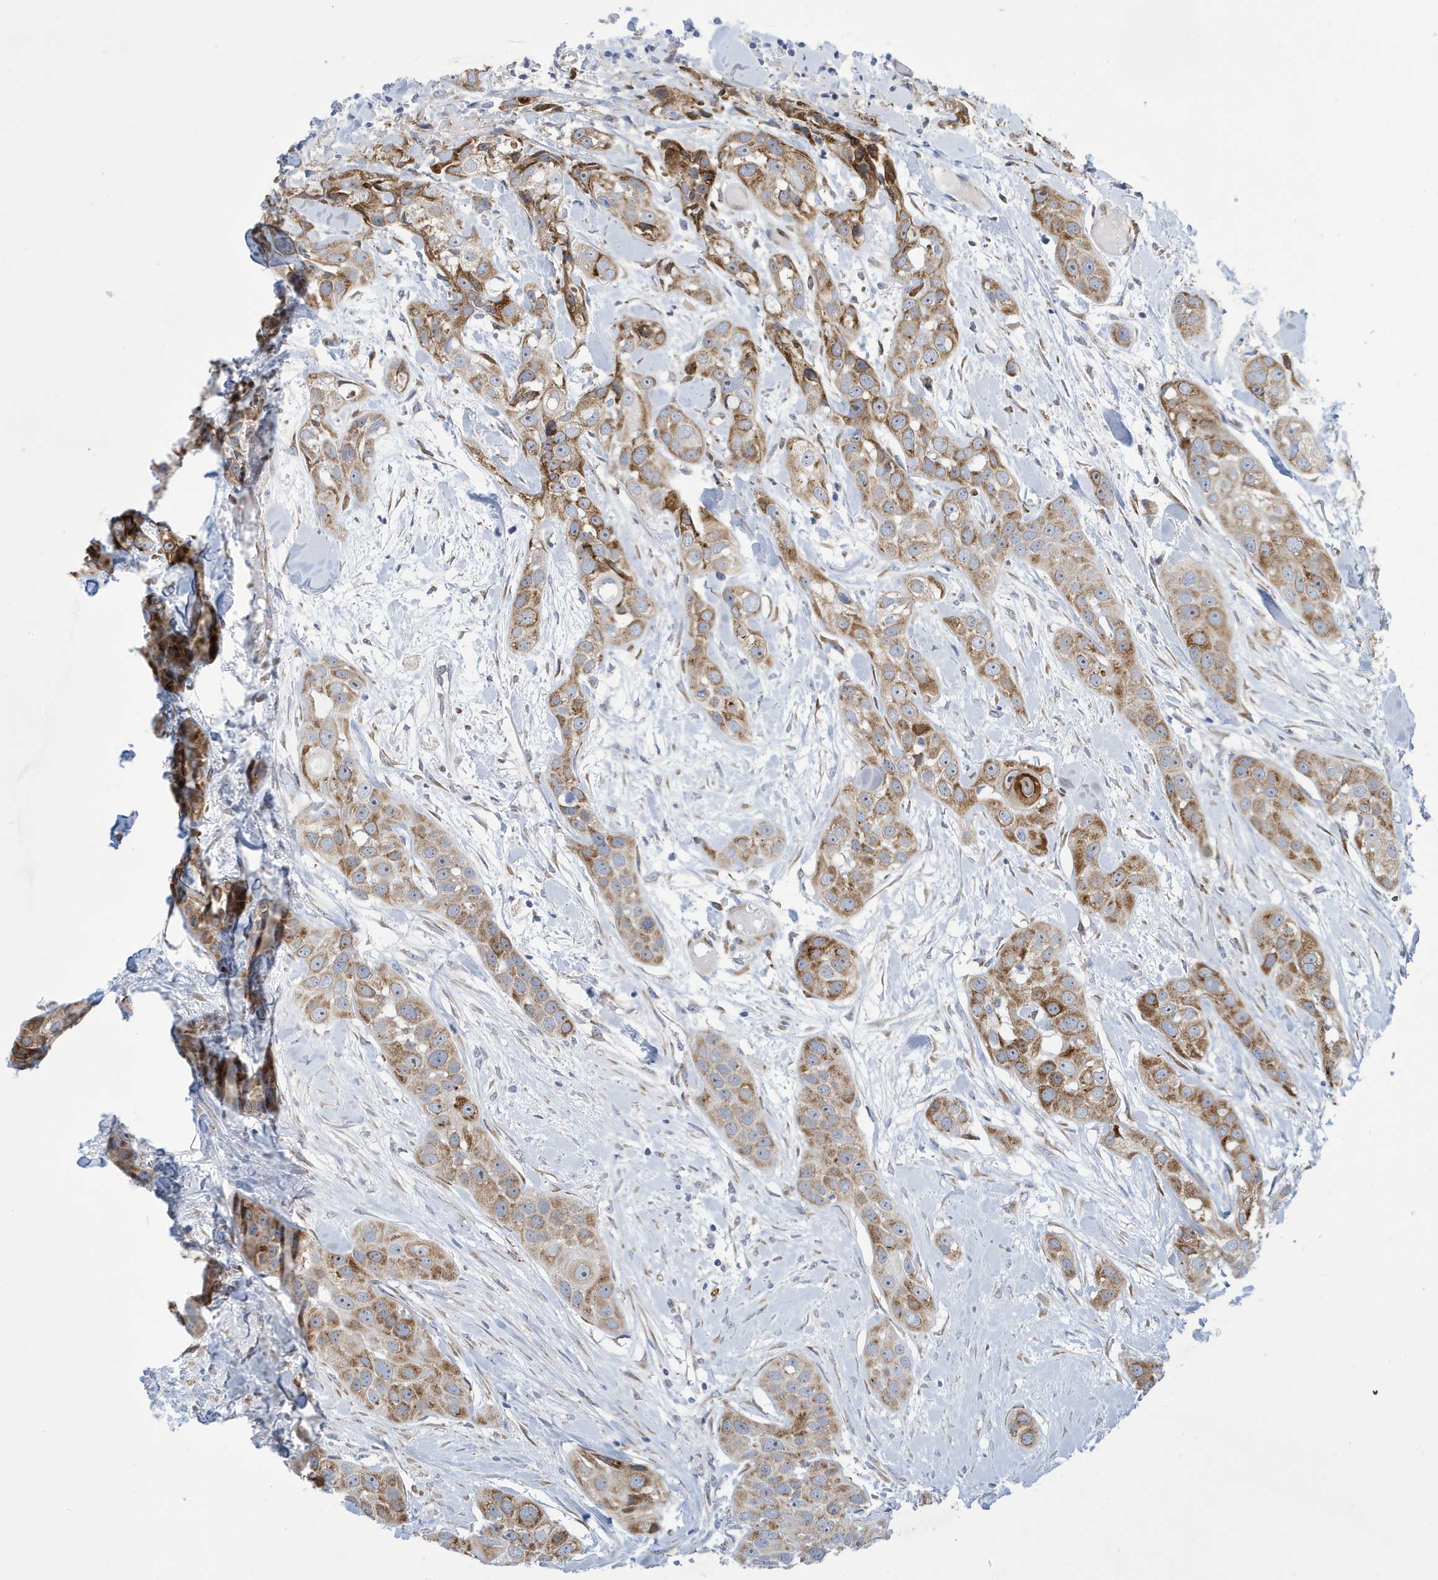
{"staining": {"intensity": "moderate", "quantity": ">75%", "location": "cytoplasmic/membranous"}, "tissue": "head and neck cancer", "cell_type": "Tumor cells", "image_type": "cancer", "snomed": [{"axis": "morphology", "description": "Normal tissue, NOS"}, {"axis": "morphology", "description": "Squamous cell carcinoma, NOS"}, {"axis": "topography", "description": "Skeletal muscle"}, {"axis": "topography", "description": "Head-Neck"}], "caption": "Head and neck squamous cell carcinoma stained for a protein (brown) exhibits moderate cytoplasmic/membranous positive expression in approximately >75% of tumor cells.", "gene": "SEMA3F", "patient": {"sex": "male", "age": 51}}